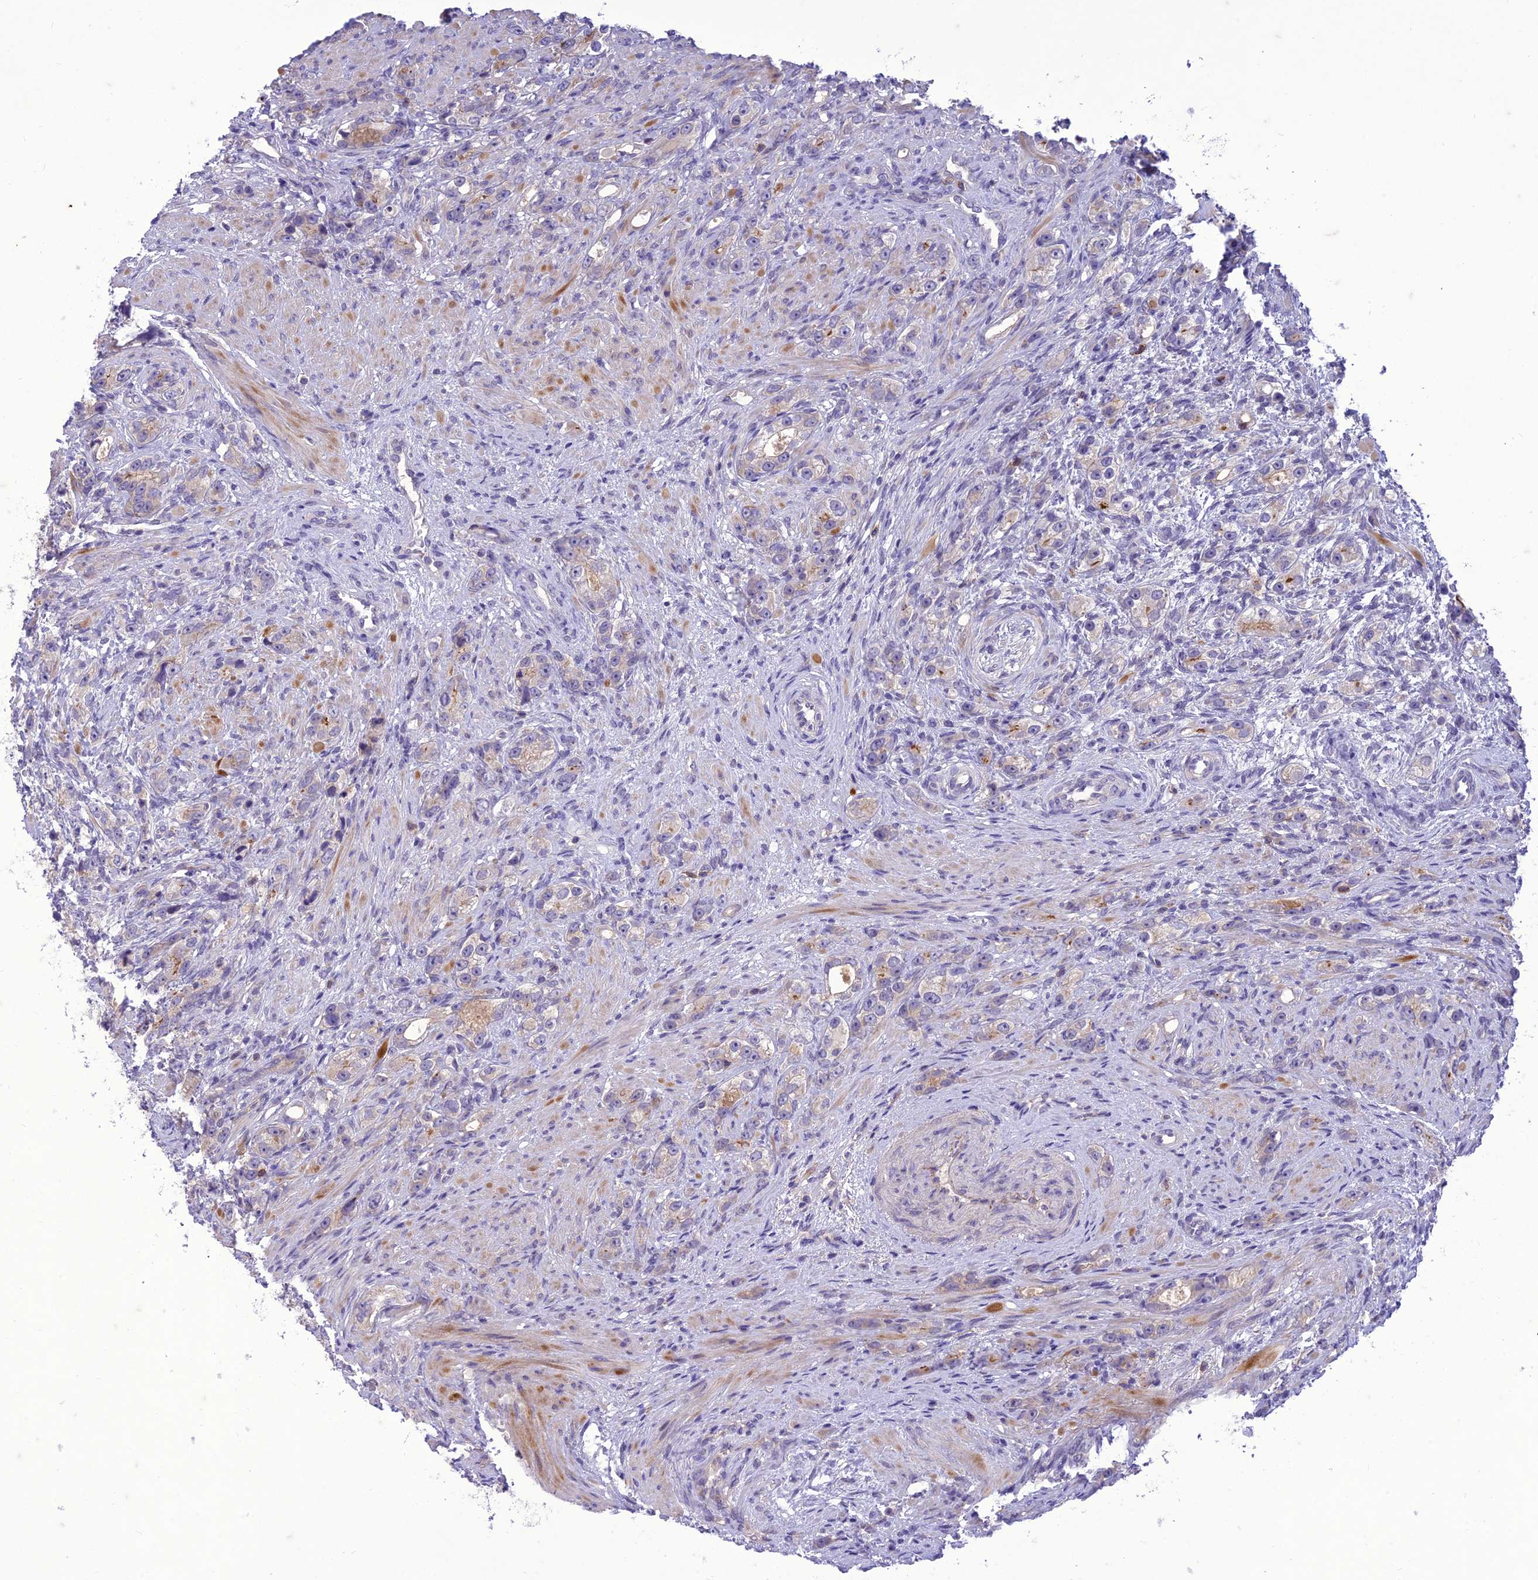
{"staining": {"intensity": "weak", "quantity": "<25%", "location": "cytoplasmic/membranous"}, "tissue": "prostate cancer", "cell_type": "Tumor cells", "image_type": "cancer", "snomed": [{"axis": "morphology", "description": "Adenocarcinoma, High grade"}, {"axis": "topography", "description": "Prostate"}], "caption": "Immunohistochemical staining of prostate high-grade adenocarcinoma demonstrates no significant positivity in tumor cells.", "gene": "ITGAE", "patient": {"sex": "male", "age": 63}}